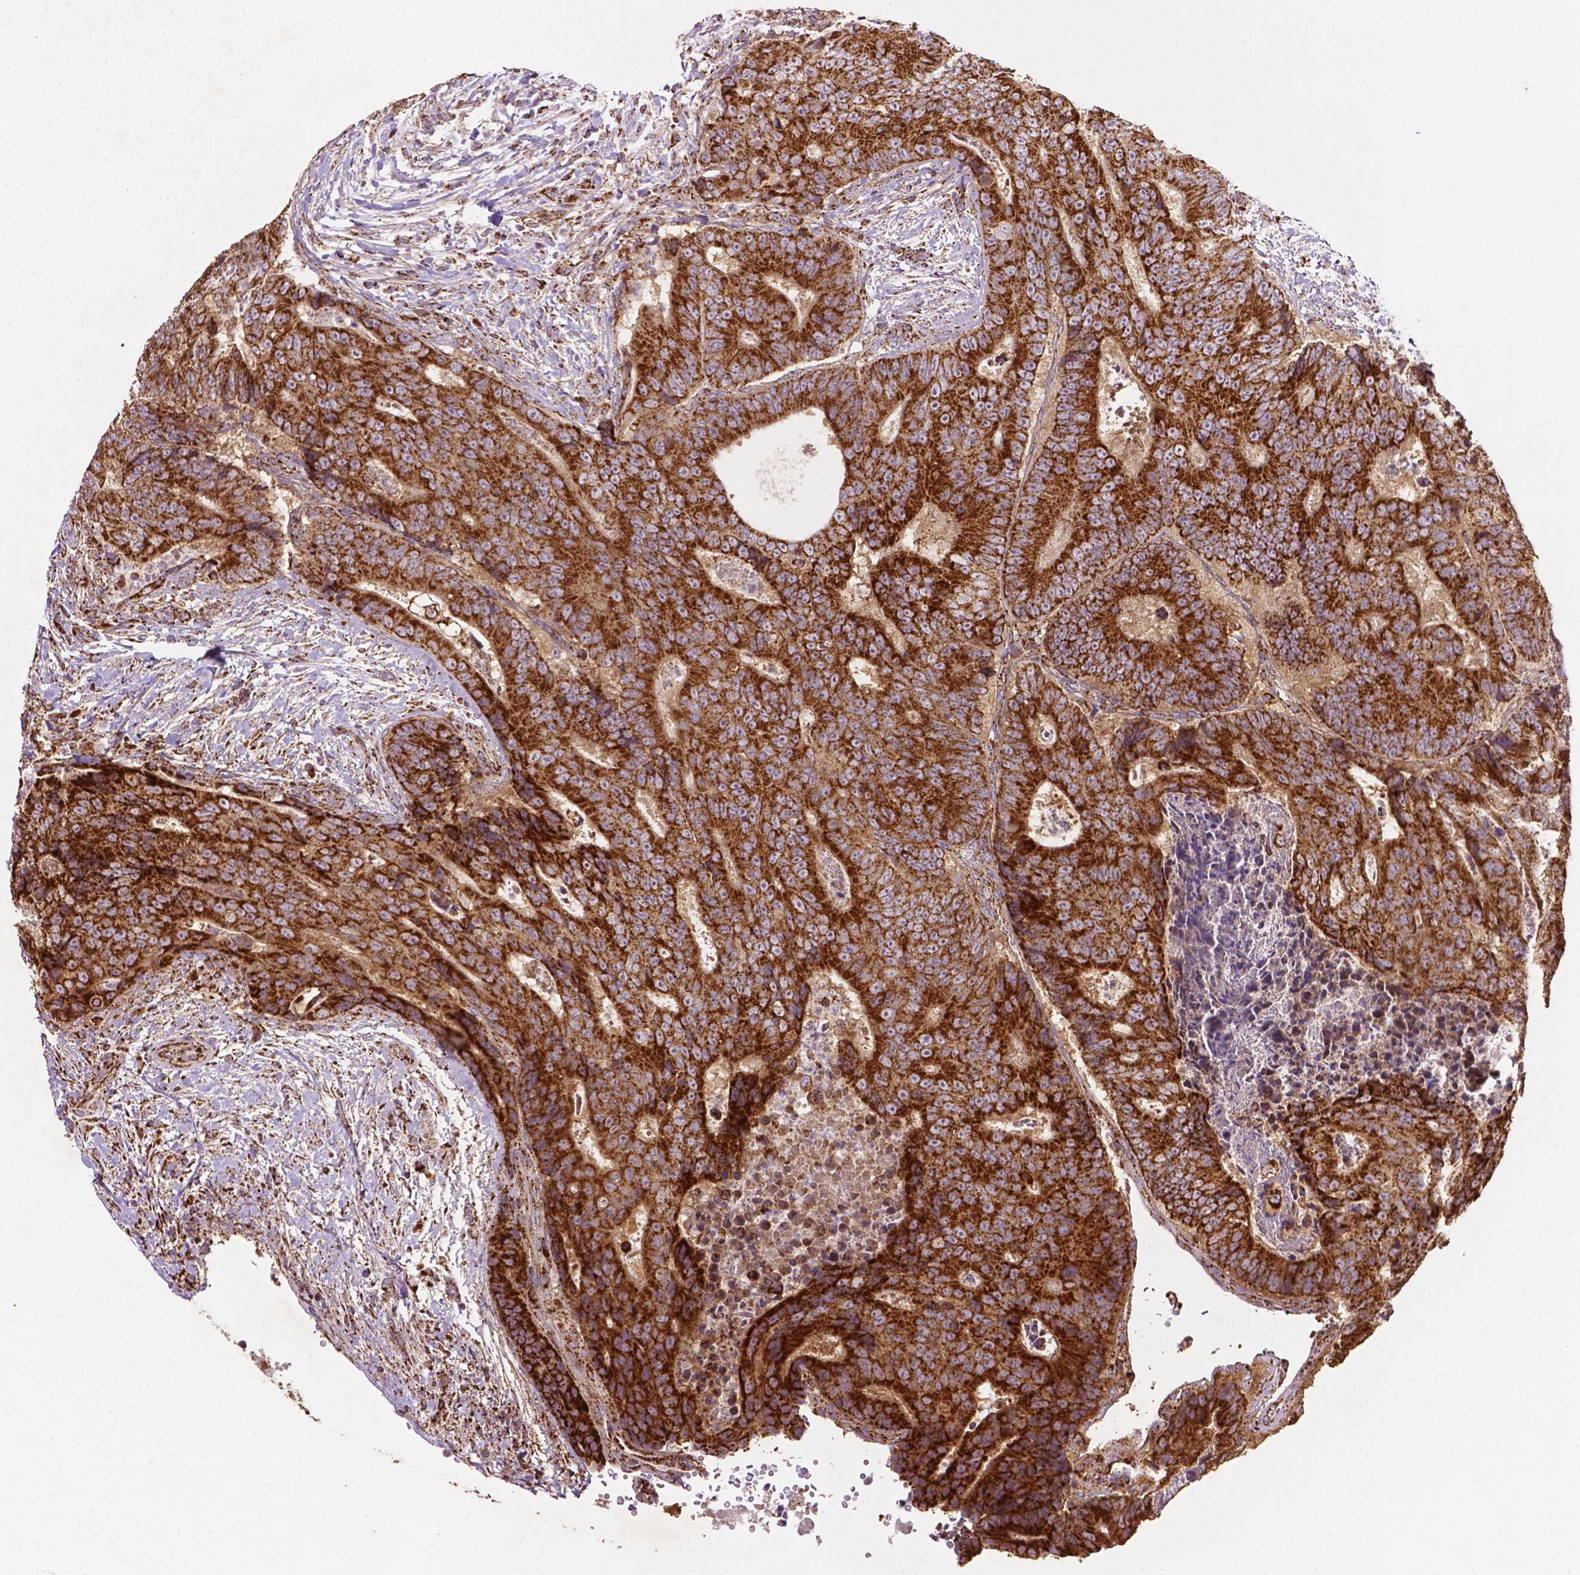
{"staining": {"intensity": "strong", "quantity": ">75%", "location": "cytoplasmic/membranous"}, "tissue": "colorectal cancer", "cell_type": "Tumor cells", "image_type": "cancer", "snomed": [{"axis": "morphology", "description": "Adenocarcinoma, NOS"}, {"axis": "topography", "description": "Colon"}], "caption": "A high amount of strong cytoplasmic/membranous positivity is appreciated in approximately >75% of tumor cells in adenocarcinoma (colorectal) tissue.", "gene": "ILVBL", "patient": {"sex": "female", "age": 48}}